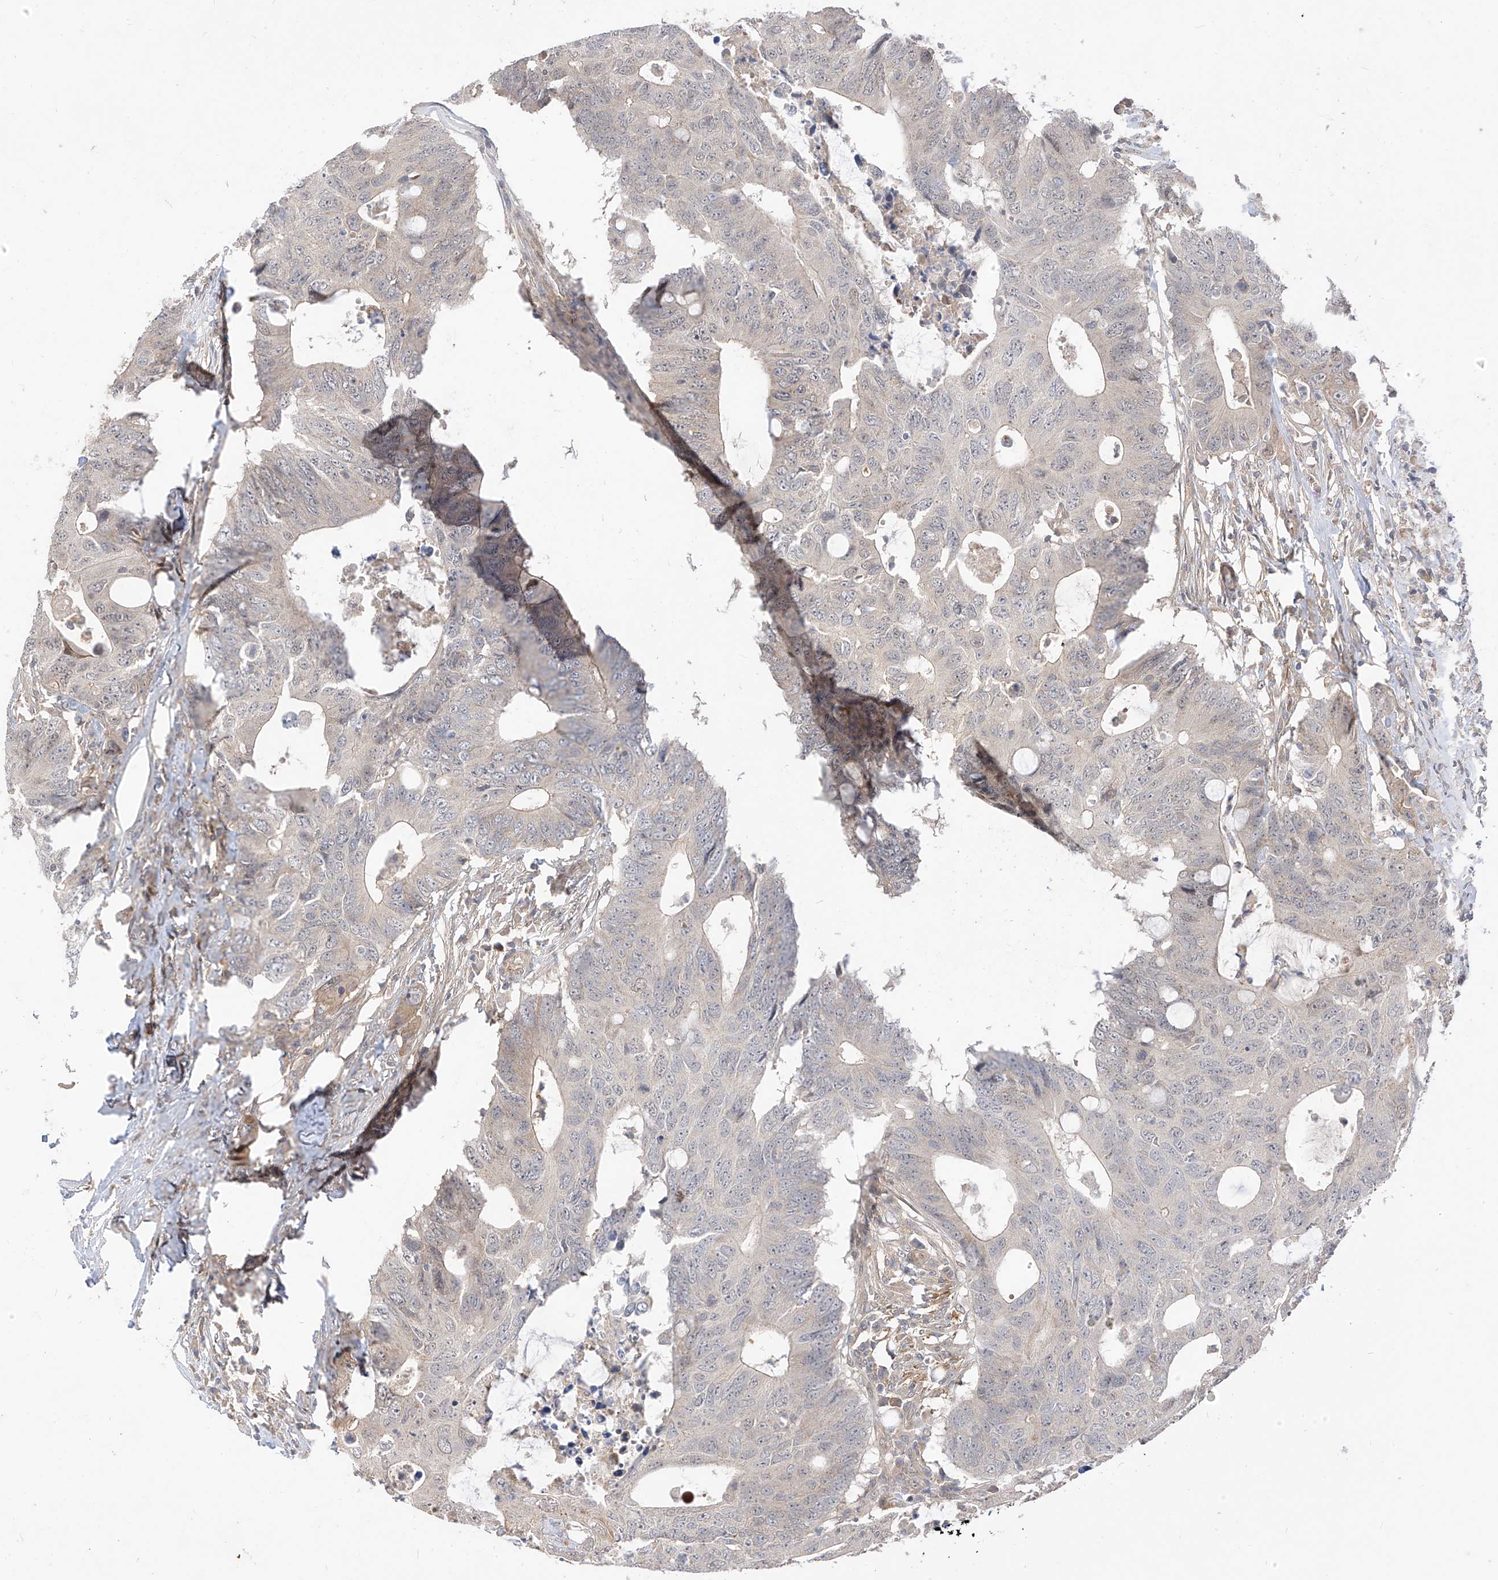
{"staining": {"intensity": "negative", "quantity": "none", "location": "none"}, "tissue": "colorectal cancer", "cell_type": "Tumor cells", "image_type": "cancer", "snomed": [{"axis": "morphology", "description": "Adenocarcinoma, NOS"}, {"axis": "topography", "description": "Colon"}], "caption": "High power microscopy histopathology image of an immunohistochemistry image of adenocarcinoma (colorectal), revealing no significant expression in tumor cells.", "gene": "MRTFA", "patient": {"sex": "male", "age": 71}}